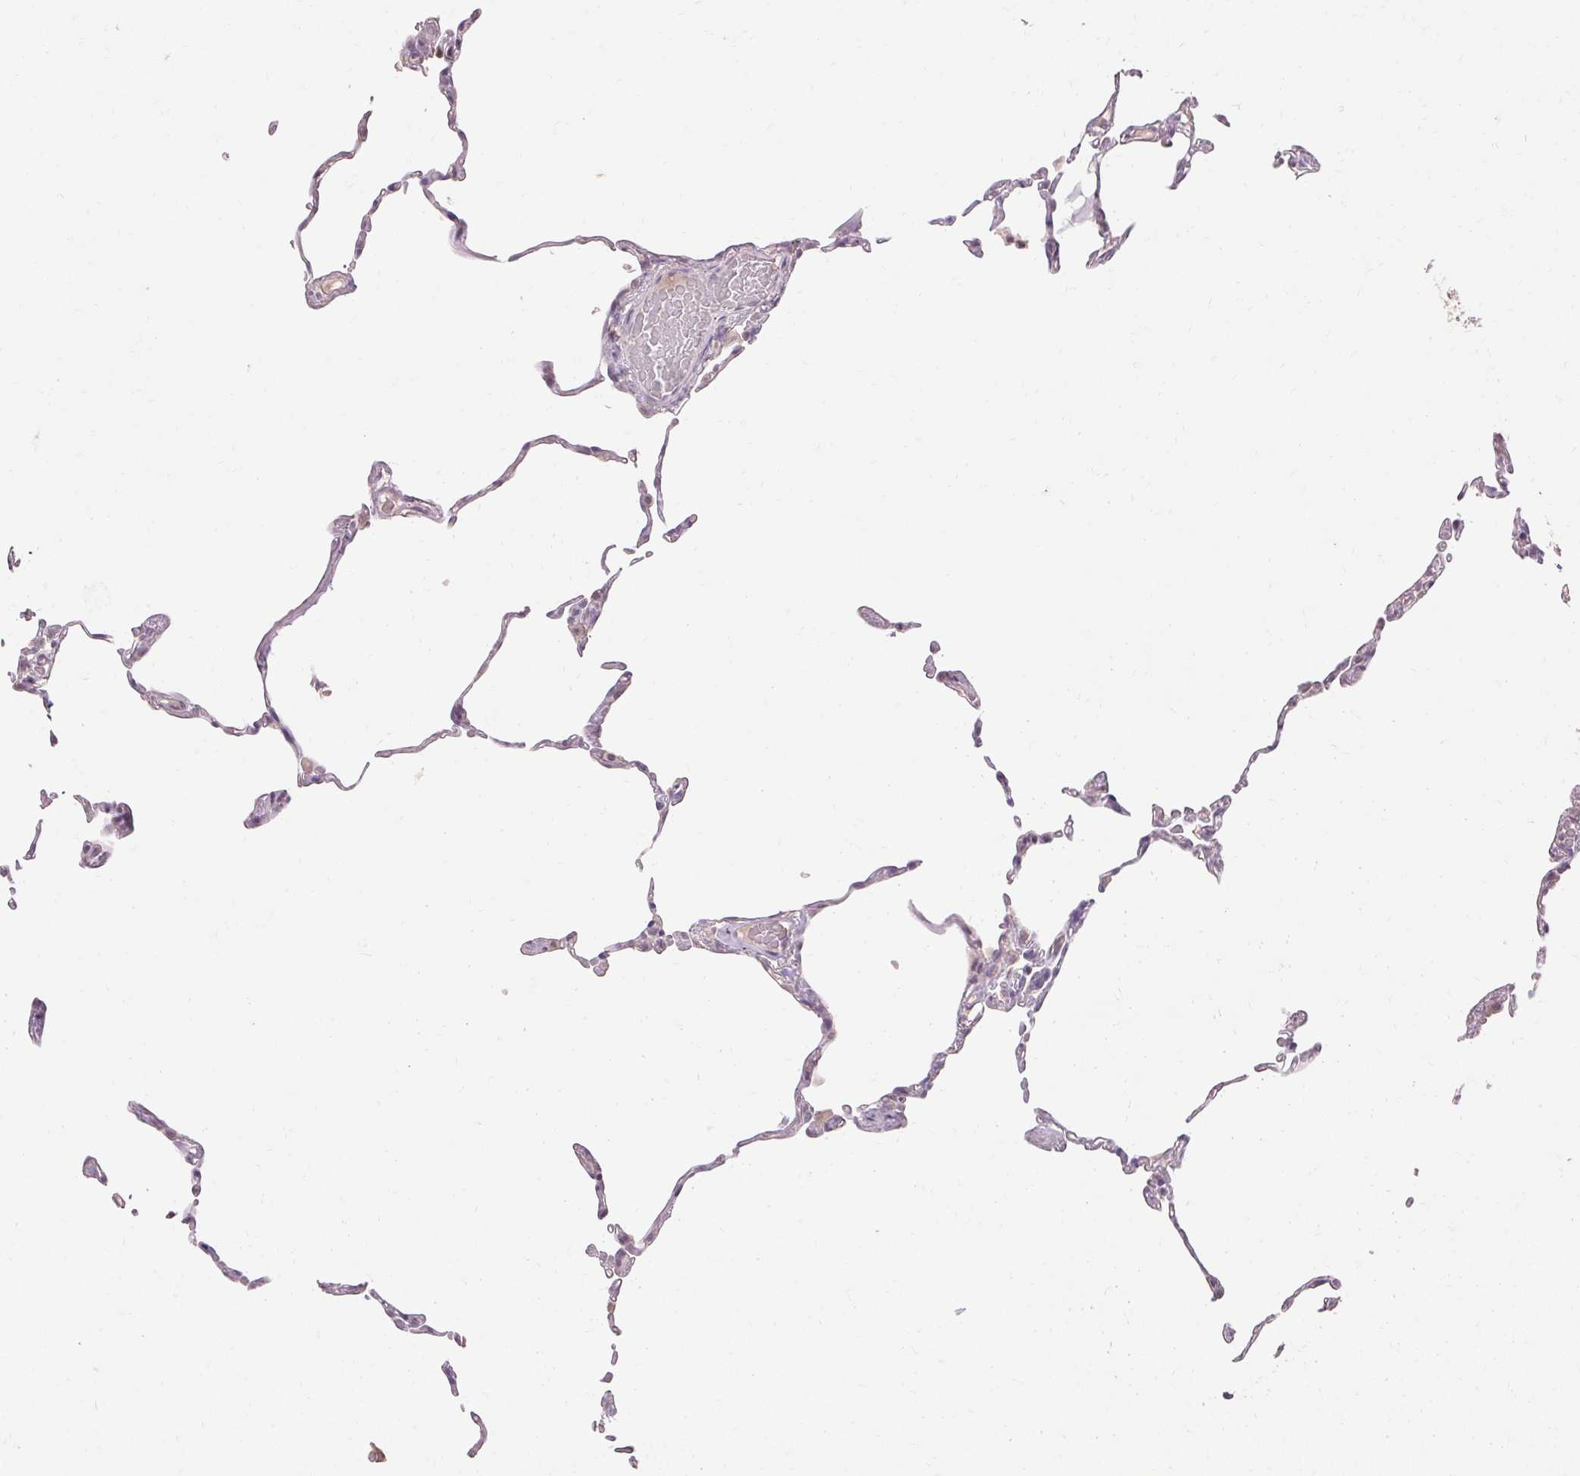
{"staining": {"intensity": "negative", "quantity": "none", "location": "none"}, "tissue": "lung", "cell_type": "Alveolar cells", "image_type": "normal", "snomed": [{"axis": "morphology", "description": "Normal tissue, NOS"}, {"axis": "topography", "description": "Lung"}], "caption": "The image shows no staining of alveolar cells in benign lung.", "gene": "SKP2", "patient": {"sex": "female", "age": 57}}